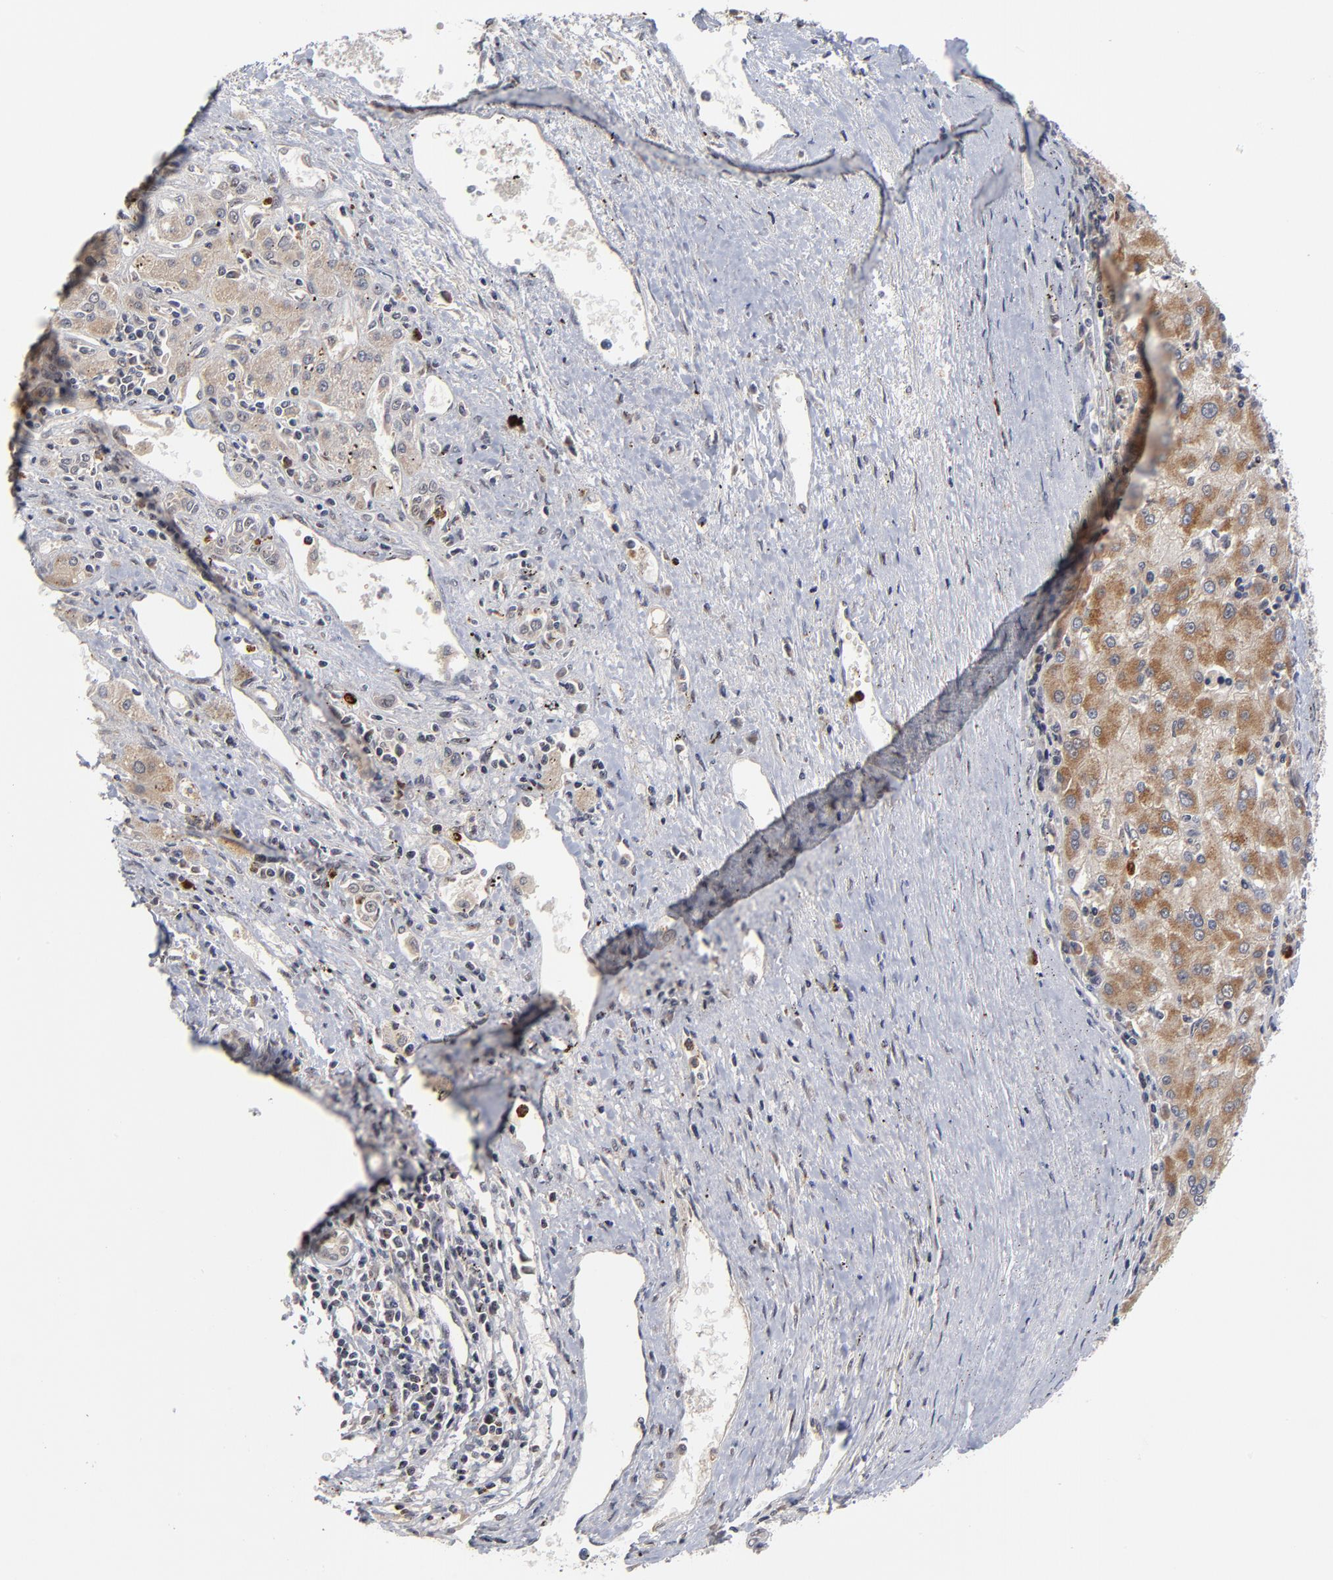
{"staining": {"intensity": "moderate", "quantity": ">75%", "location": "cytoplasmic/membranous"}, "tissue": "liver cancer", "cell_type": "Tumor cells", "image_type": "cancer", "snomed": [{"axis": "morphology", "description": "Carcinoma, Hepatocellular, NOS"}, {"axis": "topography", "description": "Liver"}], "caption": "An image showing moderate cytoplasmic/membranous staining in approximately >75% of tumor cells in liver cancer, as visualized by brown immunohistochemical staining.", "gene": "ZNF419", "patient": {"sex": "male", "age": 72}}